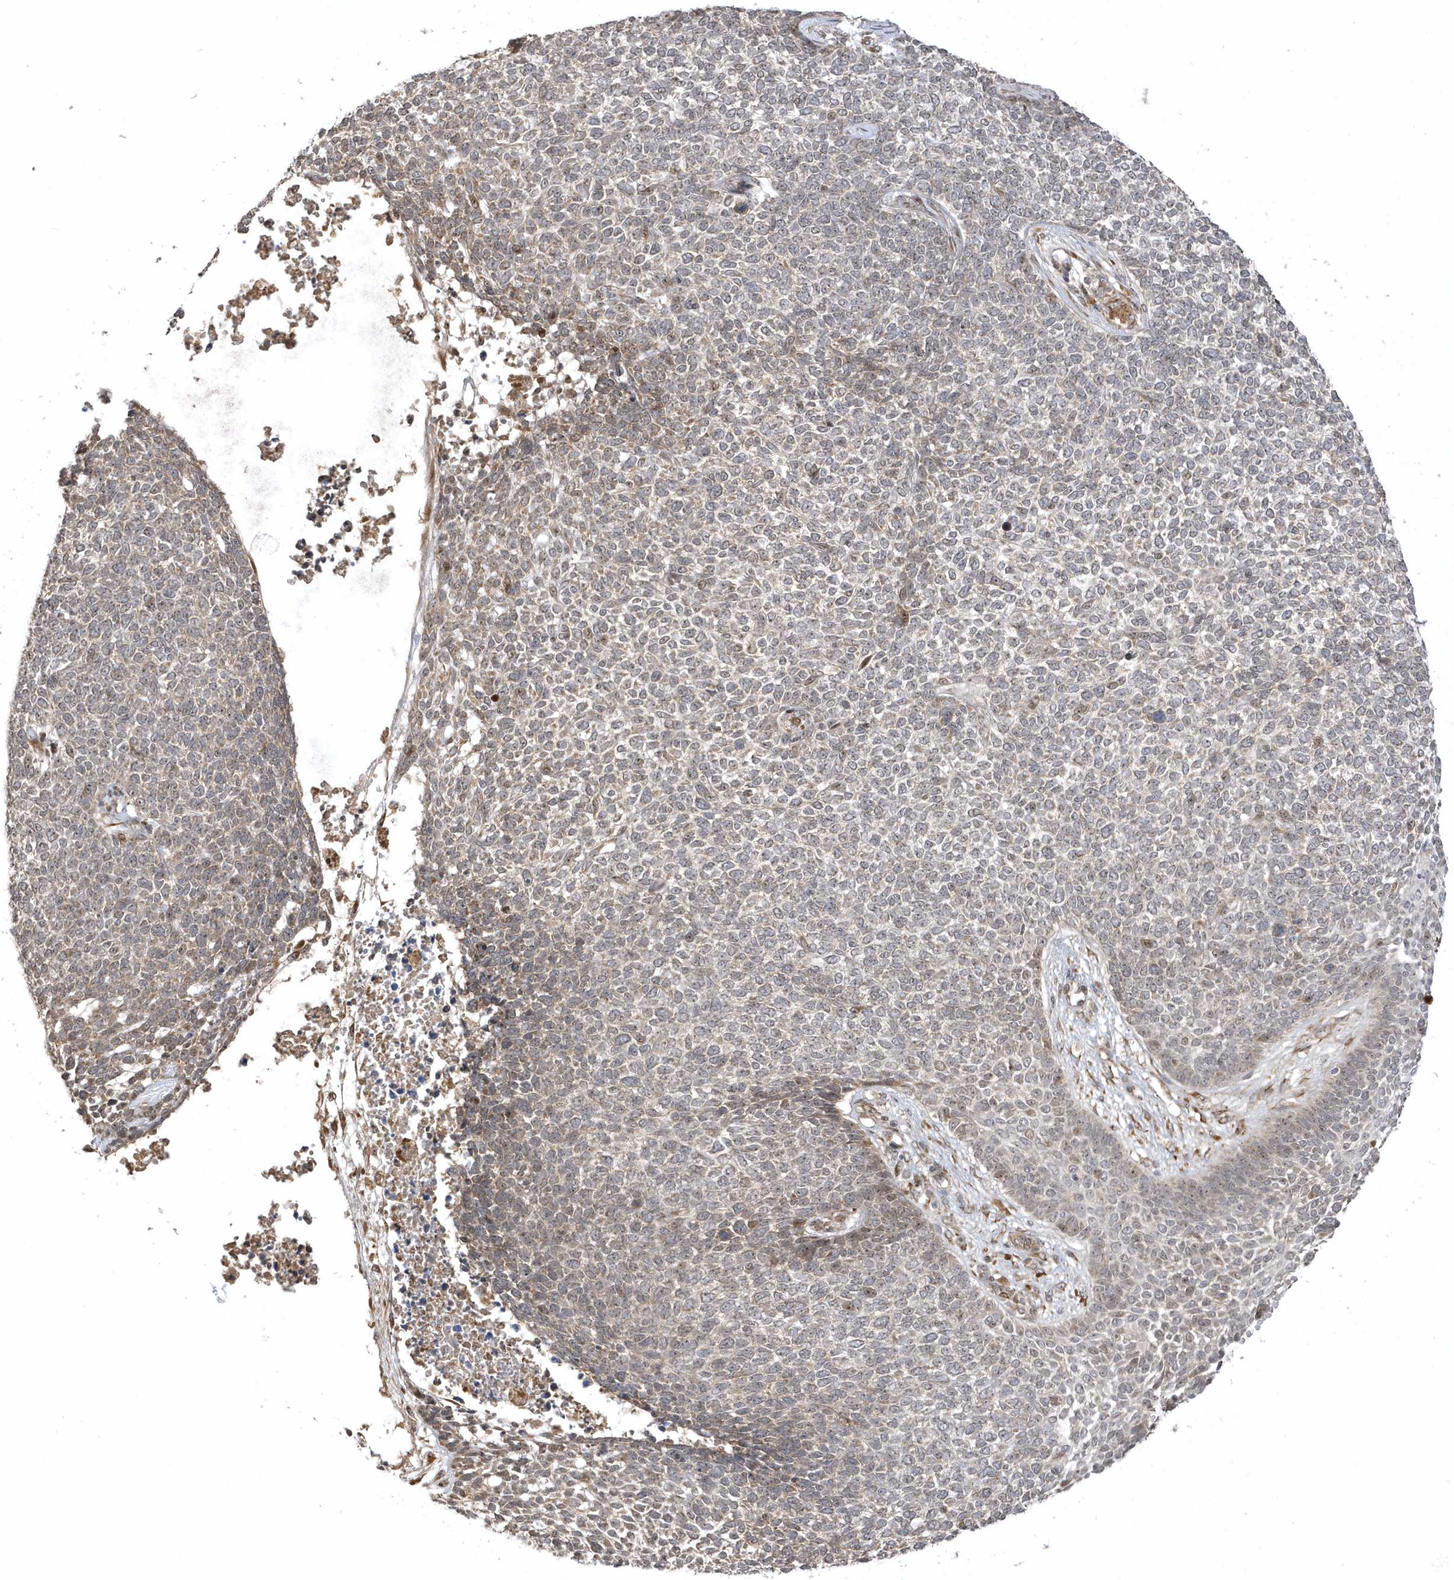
{"staining": {"intensity": "weak", "quantity": "25%-75%", "location": "cytoplasmic/membranous"}, "tissue": "skin cancer", "cell_type": "Tumor cells", "image_type": "cancer", "snomed": [{"axis": "morphology", "description": "Basal cell carcinoma"}, {"axis": "topography", "description": "Skin"}], "caption": "DAB (3,3'-diaminobenzidine) immunohistochemical staining of skin basal cell carcinoma reveals weak cytoplasmic/membranous protein expression in approximately 25%-75% of tumor cells. Immunohistochemistry stains the protein of interest in brown and the nuclei are stained blue.", "gene": "ECM2", "patient": {"sex": "female", "age": 84}}